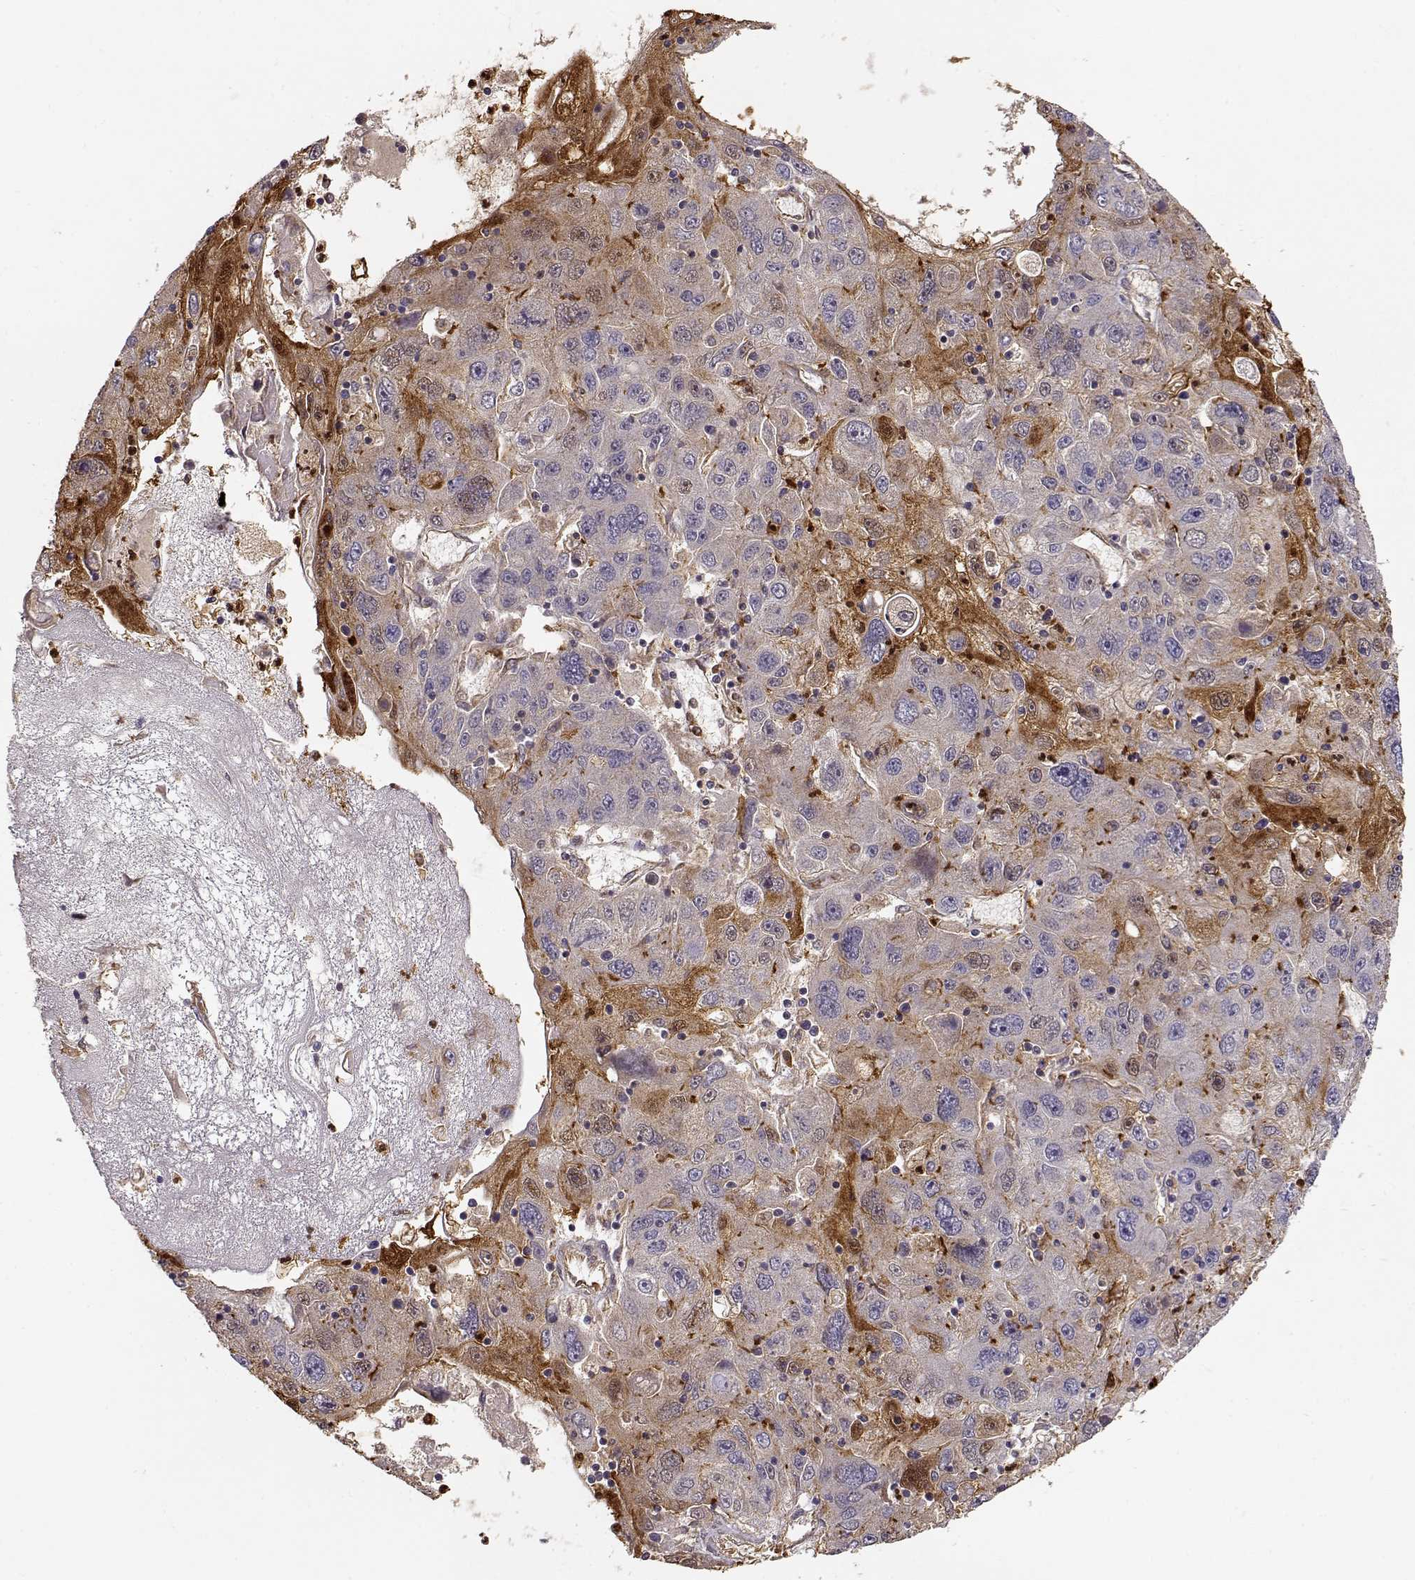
{"staining": {"intensity": "weak", "quantity": ">75%", "location": "cytoplasmic/membranous"}, "tissue": "stomach cancer", "cell_type": "Tumor cells", "image_type": "cancer", "snomed": [{"axis": "morphology", "description": "Adenocarcinoma, NOS"}, {"axis": "topography", "description": "Stomach"}], "caption": "Protein staining demonstrates weak cytoplasmic/membranous expression in approximately >75% of tumor cells in stomach adenocarcinoma.", "gene": "ARHGEF2", "patient": {"sex": "male", "age": 56}}